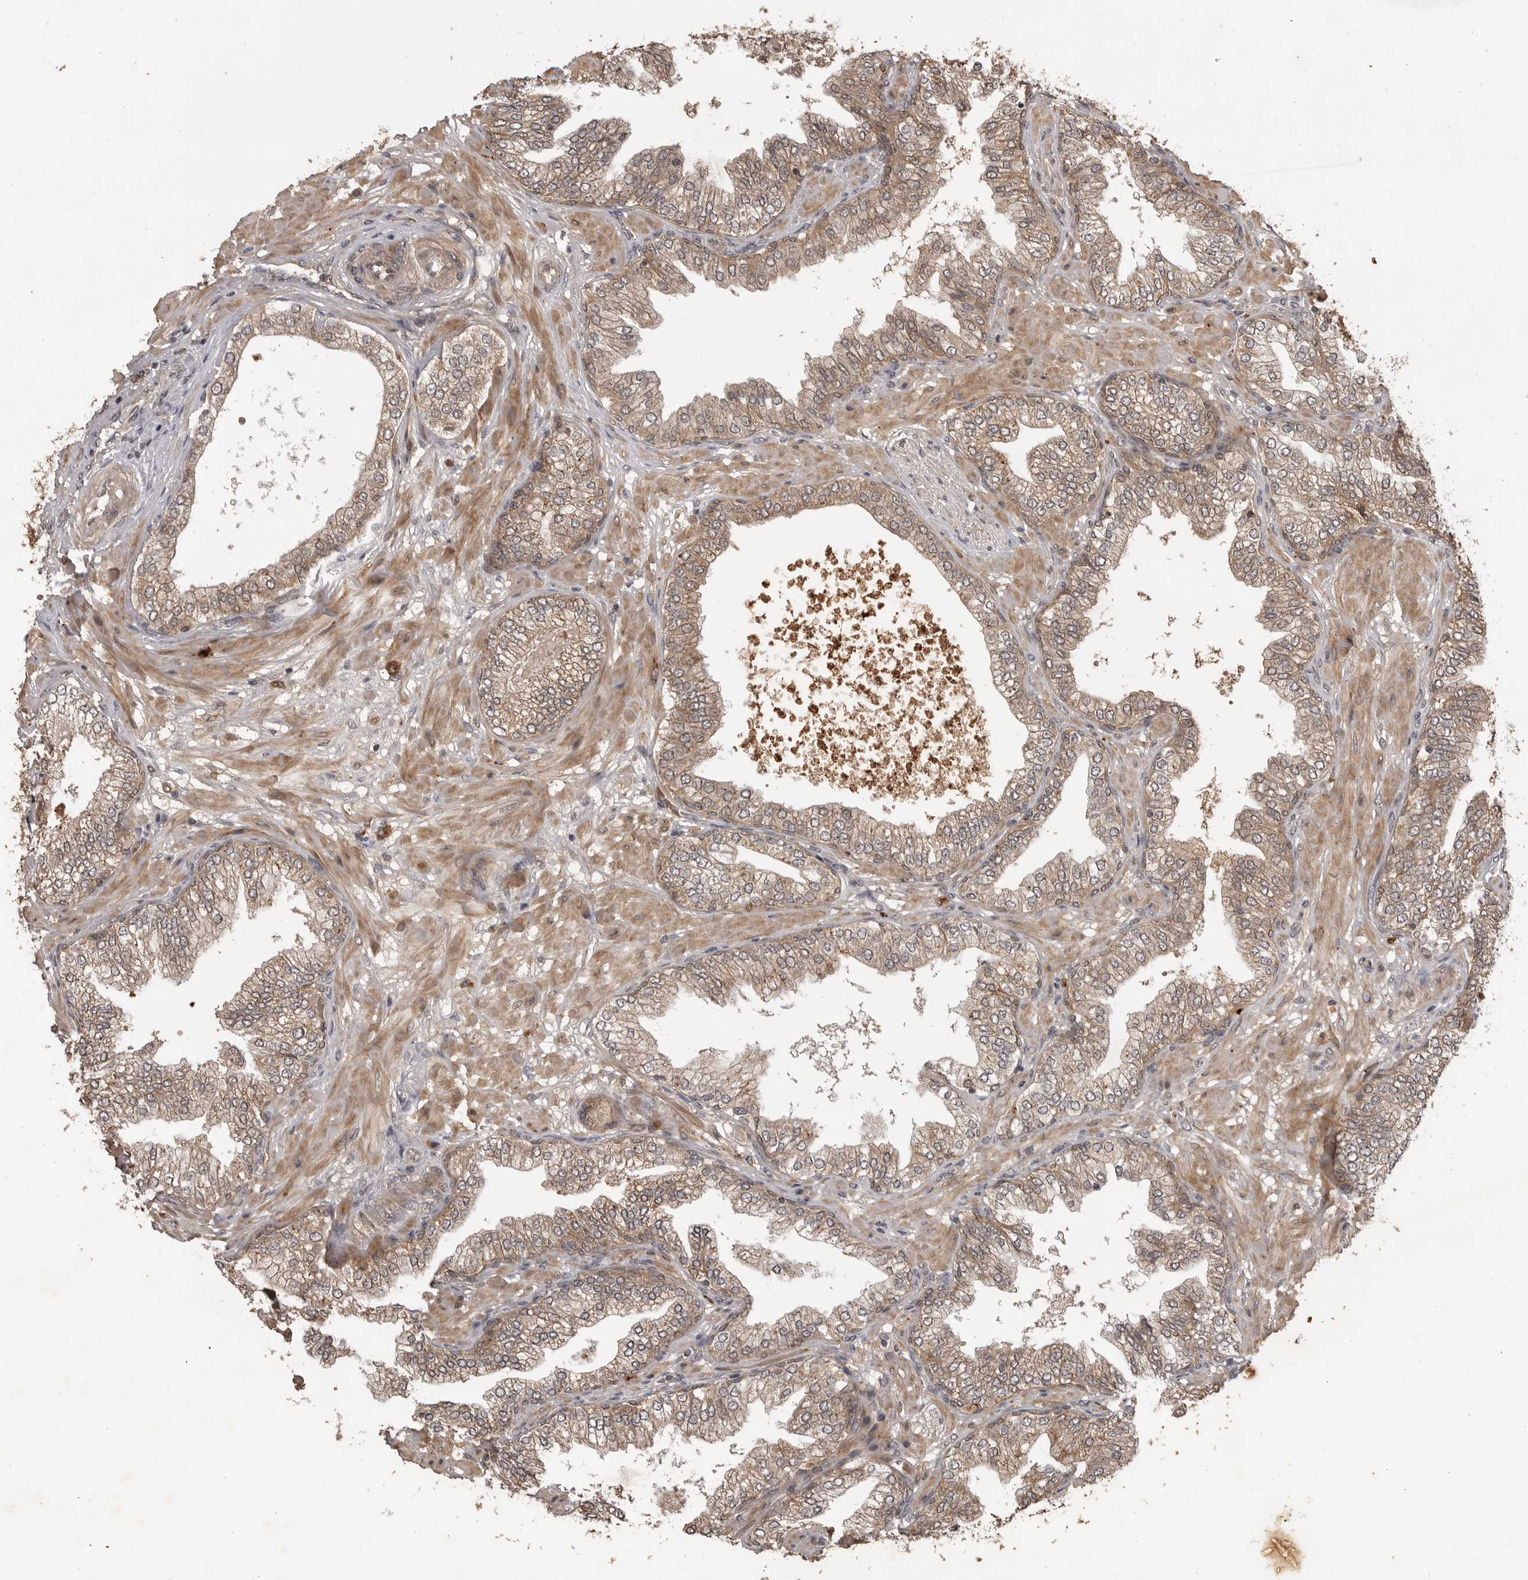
{"staining": {"intensity": "moderate", "quantity": ">75%", "location": "cytoplasmic/membranous"}, "tissue": "prostate cancer", "cell_type": "Tumor cells", "image_type": "cancer", "snomed": [{"axis": "morphology", "description": "Adenocarcinoma, High grade"}, {"axis": "topography", "description": "Prostate"}], "caption": "Immunohistochemical staining of human prostate cancer (high-grade adenocarcinoma) exhibits medium levels of moderate cytoplasmic/membranous expression in about >75% of tumor cells. Immunohistochemistry stains the protein in brown and the nuclei are stained blue.", "gene": "AKAP7", "patient": {"sex": "male", "age": 59}}